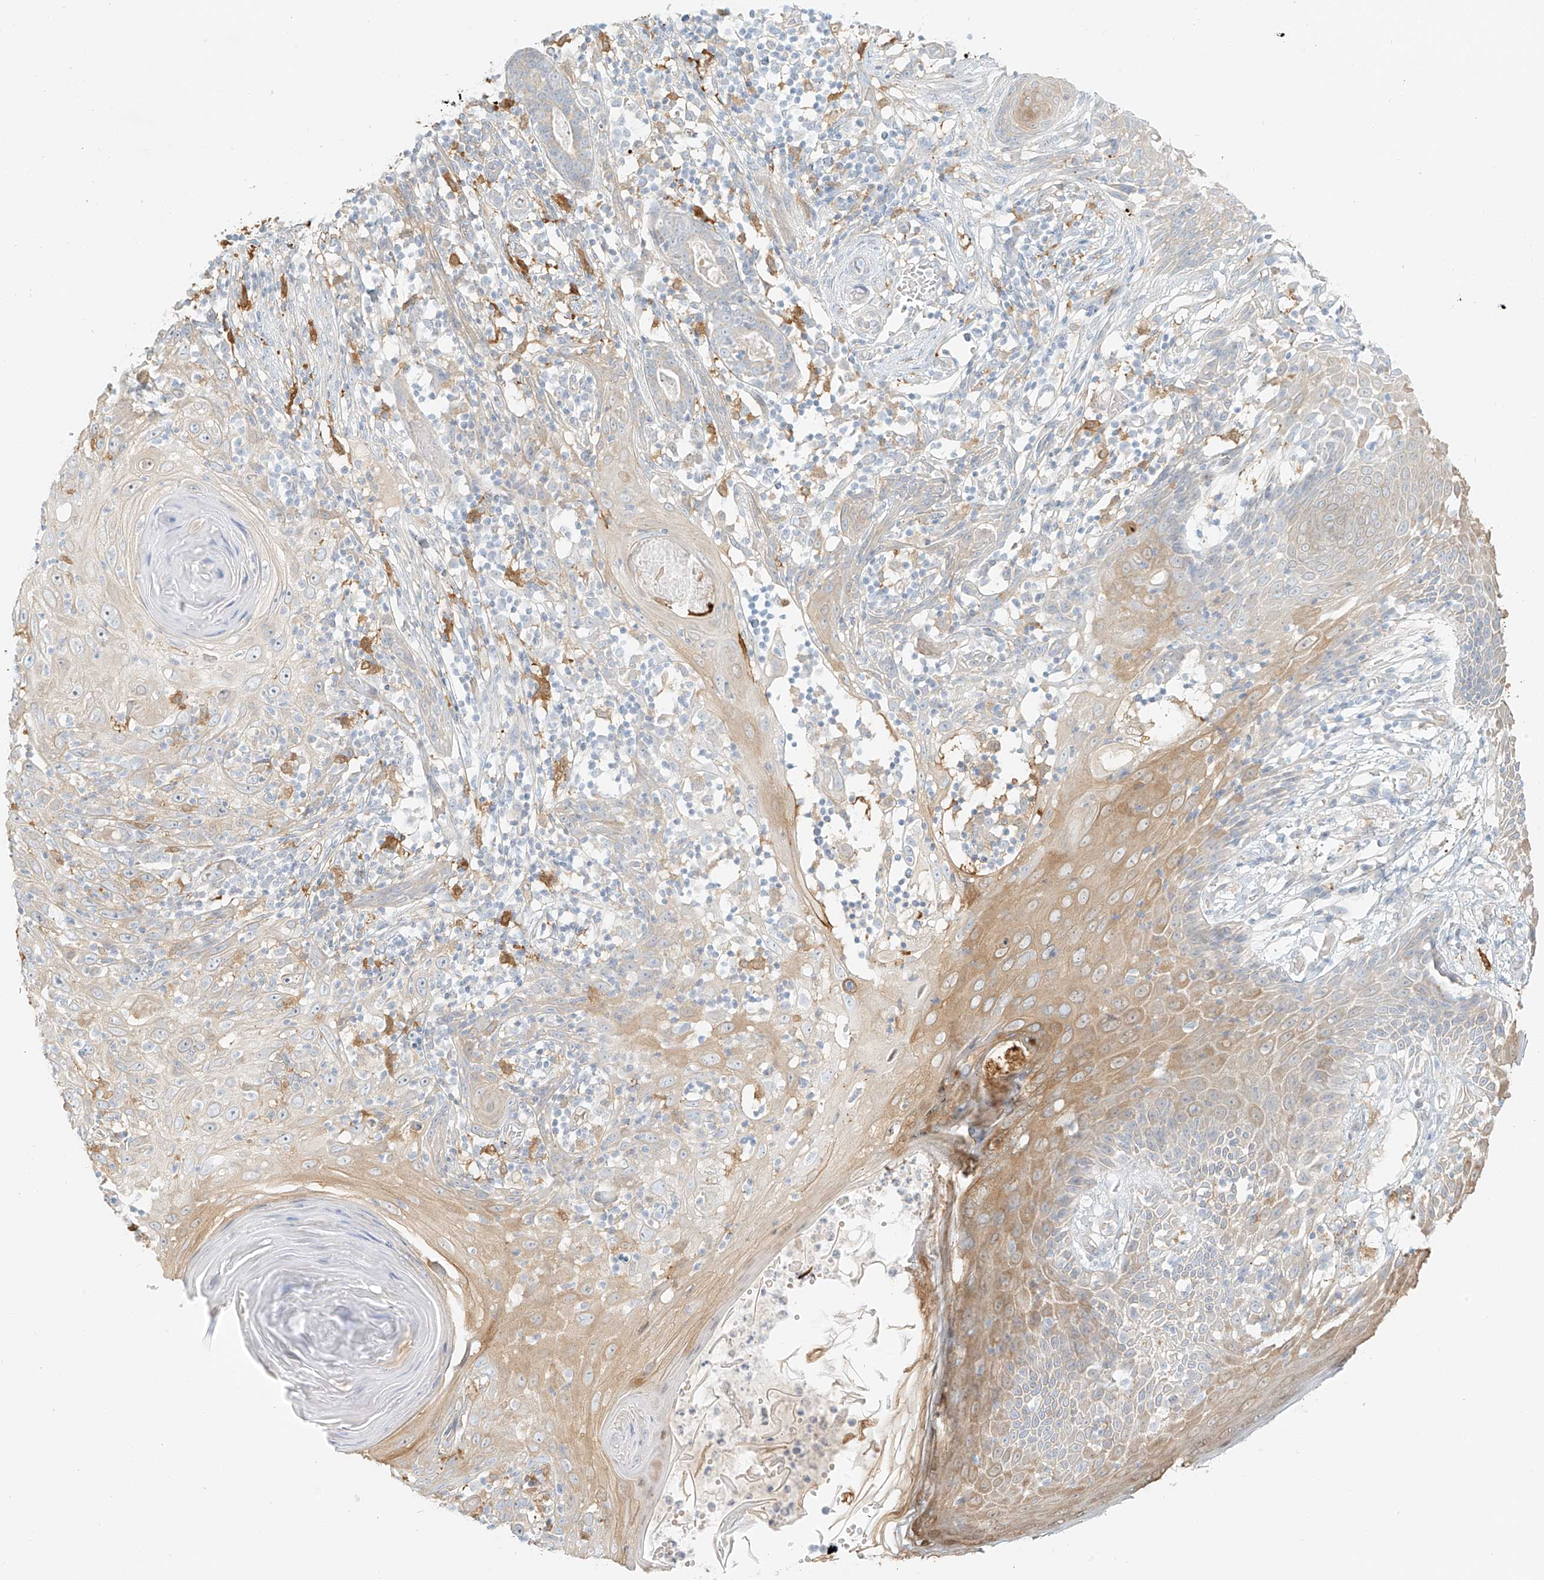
{"staining": {"intensity": "negative", "quantity": "none", "location": "none"}, "tissue": "skin cancer", "cell_type": "Tumor cells", "image_type": "cancer", "snomed": [{"axis": "morphology", "description": "Squamous cell carcinoma, NOS"}, {"axis": "topography", "description": "Skin"}], "caption": "Immunohistochemistry of human skin squamous cell carcinoma displays no positivity in tumor cells. (DAB (3,3'-diaminobenzidine) immunohistochemistry, high magnification).", "gene": "UPK1B", "patient": {"sex": "female", "age": 88}}